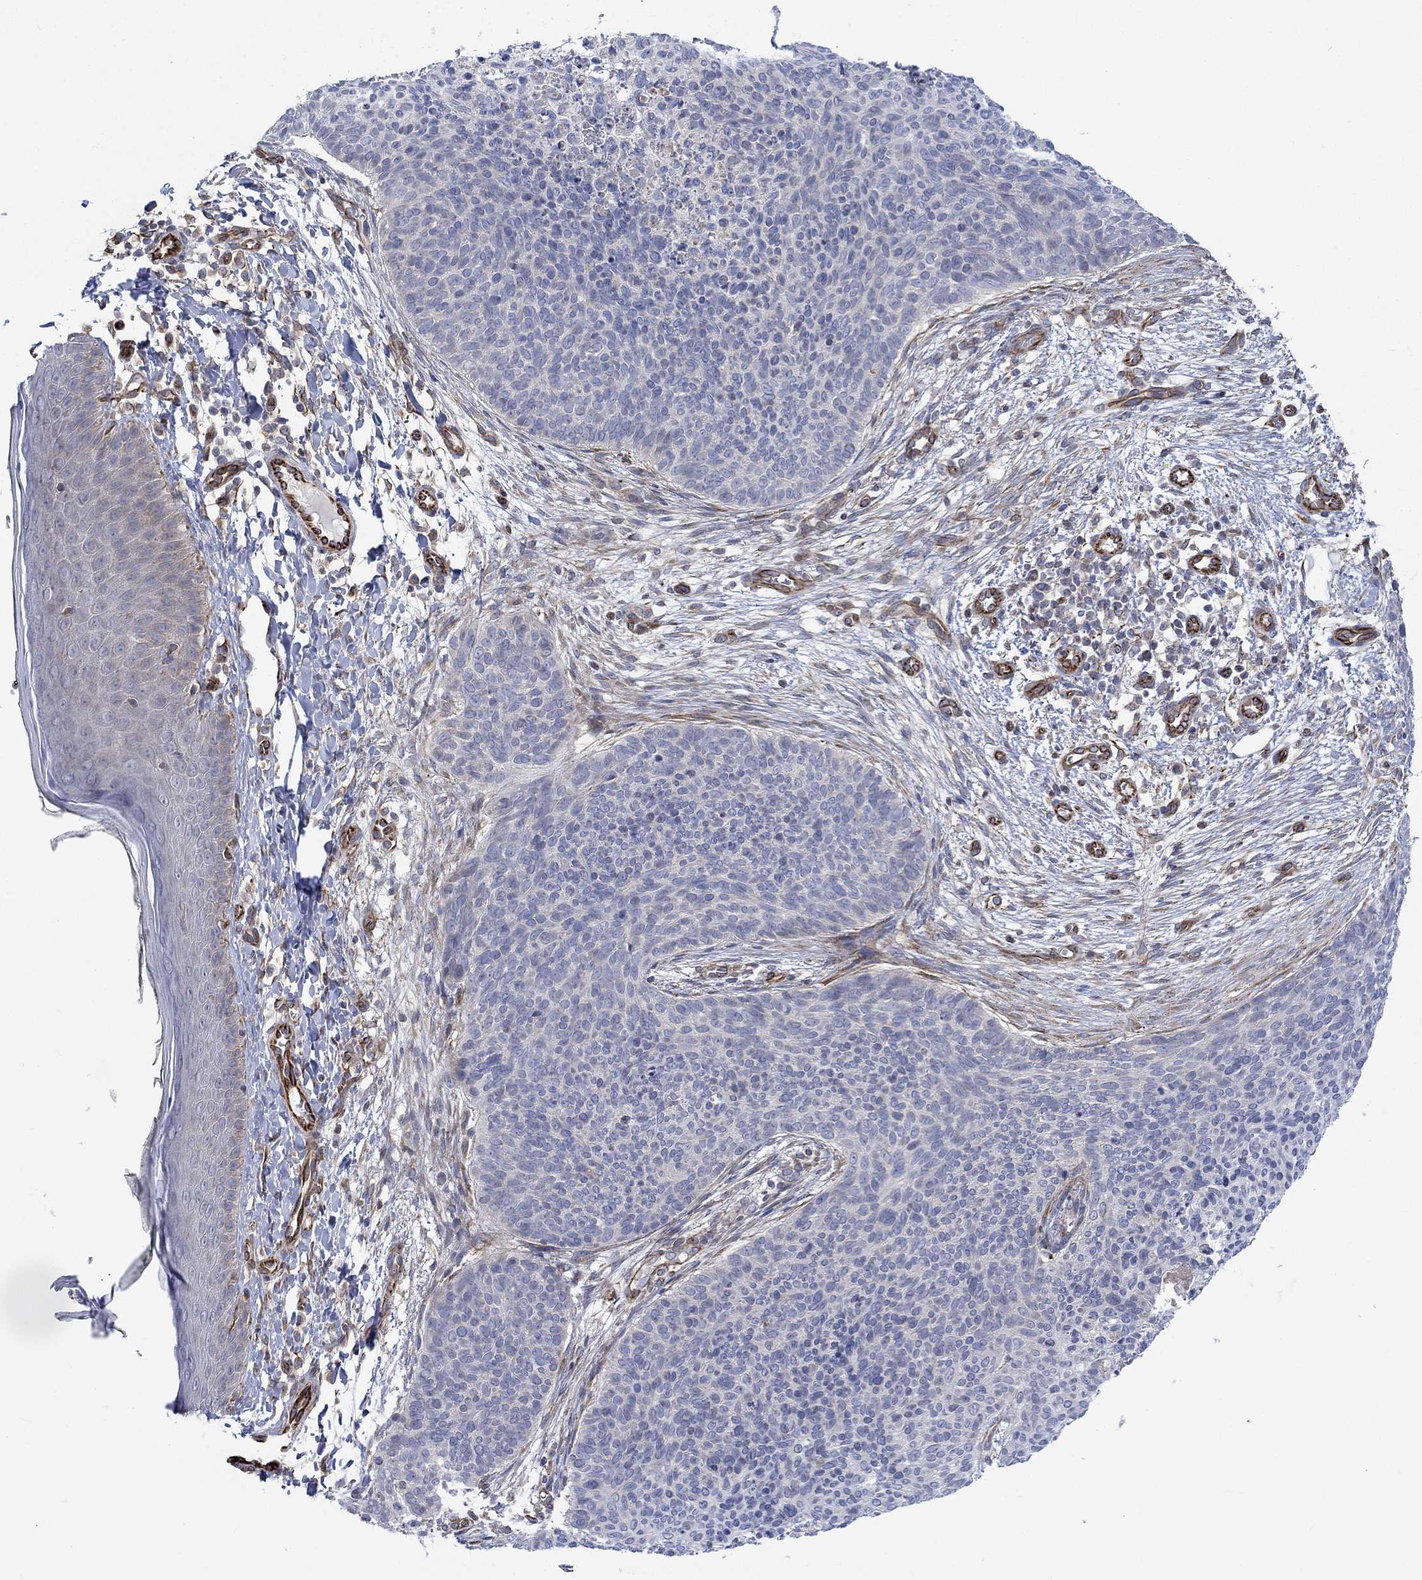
{"staining": {"intensity": "negative", "quantity": "none", "location": "none"}, "tissue": "skin cancer", "cell_type": "Tumor cells", "image_type": "cancer", "snomed": [{"axis": "morphology", "description": "Basal cell carcinoma"}, {"axis": "topography", "description": "Skin"}], "caption": "The histopathology image exhibits no significant positivity in tumor cells of basal cell carcinoma (skin).", "gene": "CAMK1D", "patient": {"sex": "male", "age": 64}}